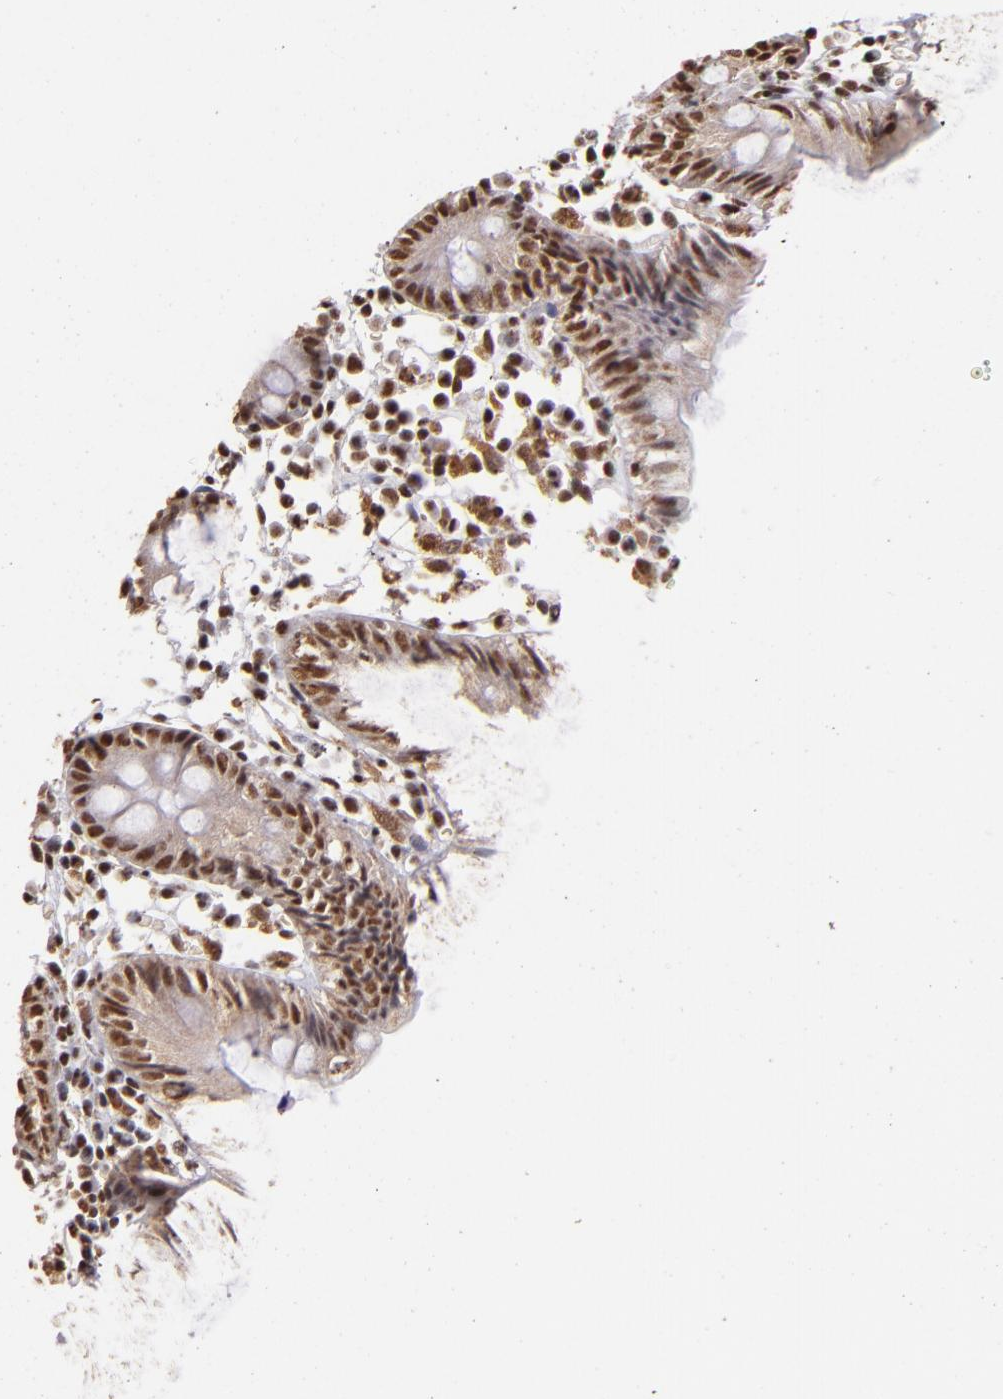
{"staining": {"intensity": "strong", "quantity": ">75%", "location": "nuclear"}, "tissue": "colon", "cell_type": "Endothelial cells", "image_type": "normal", "snomed": [{"axis": "morphology", "description": "Normal tissue, NOS"}, {"axis": "topography", "description": "Colon"}], "caption": "Immunohistochemistry staining of benign colon, which reveals high levels of strong nuclear expression in about >75% of endothelial cells indicating strong nuclear protein expression. The staining was performed using DAB (3,3'-diaminobenzidine) (brown) for protein detection and nuclei were counterstained in hematoxylin (blue).", "gene": "SP1", "patient": {"sex": "male", "age": 14}}